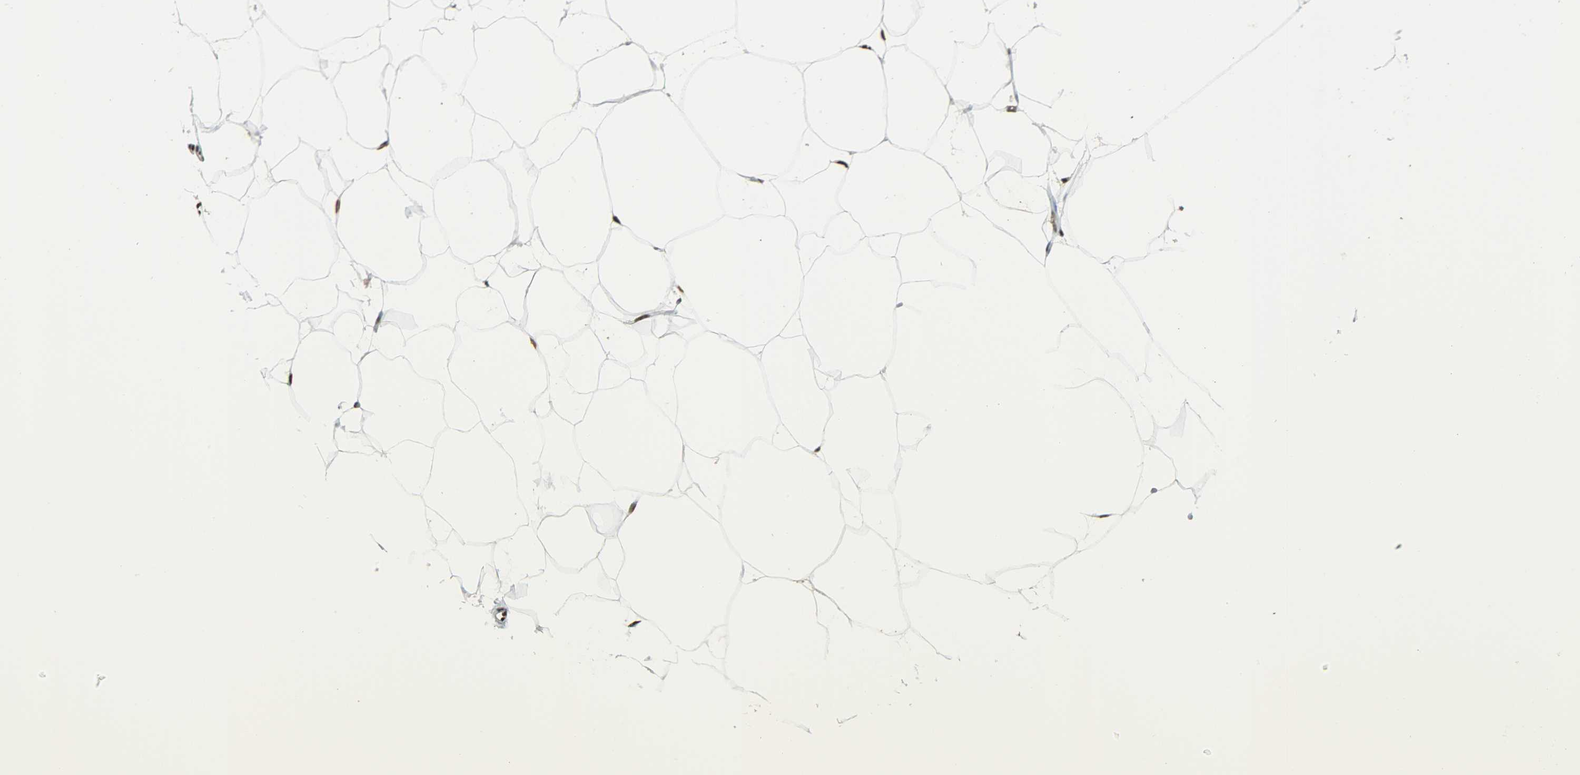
{"staining": {"intensity": "moderate", "quantity": "25%-75%", "location": "nuclear"}, "tissue": "adipose tissue", "cell_type": "Adipocytes", "image_type": "normal", "snomed": [{"axis": "morphology", "description": "Normal tissue, NOS"}, {"axis": "morphology", "description": "Duct carcinoma"}, {"axis": "topography", "description": "Breast"}, {"axis": "topography", "description": "Adipose tissue"}], "caption": "Immunohistochemical staining of benign adipose tissue displays 25%-75% levels of moderate nuclear protein expression in approximately 25%-75% of adipocytes.", "gene": "MYEF2", "patient": {"sex": "female", "age": 37}}